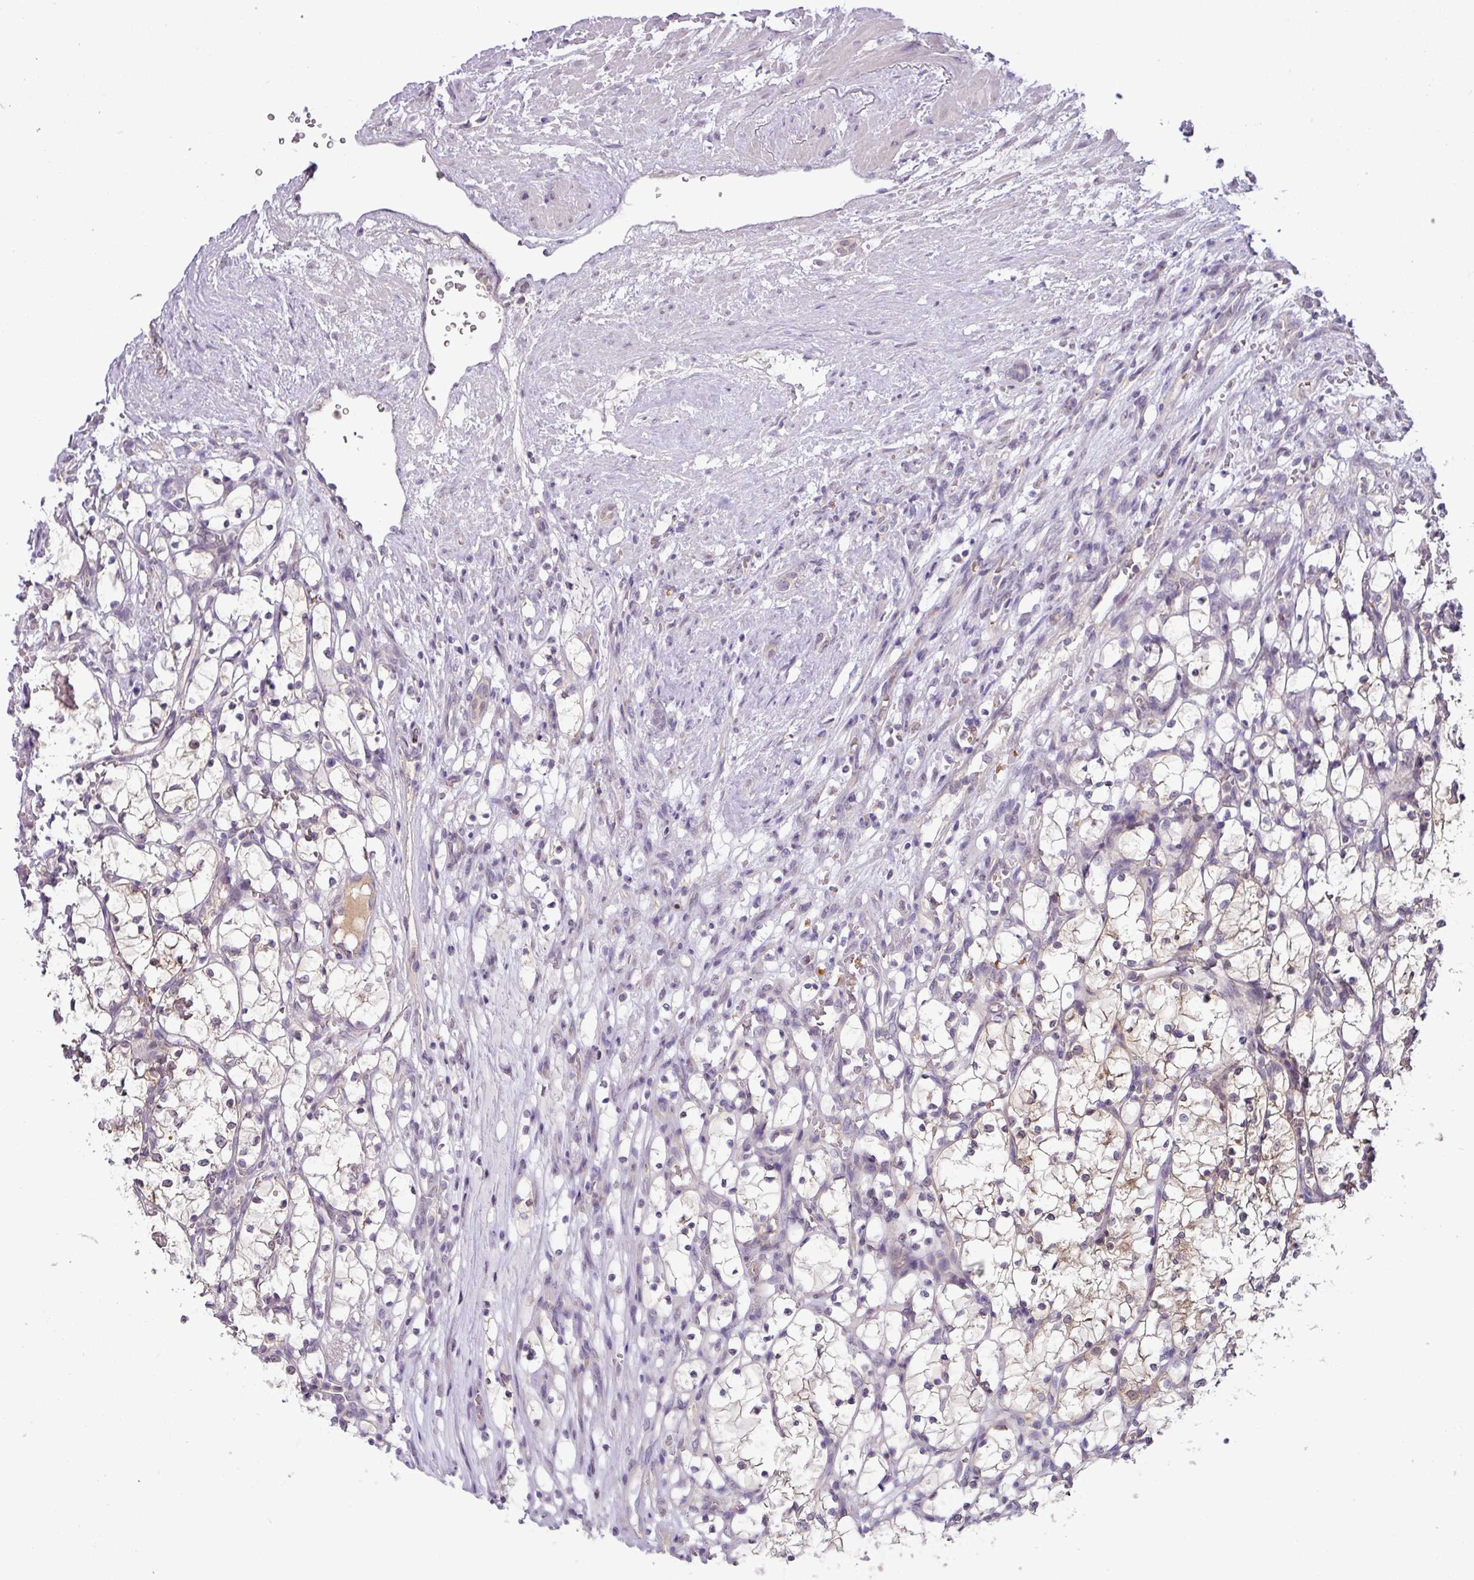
{"staining": {"intensity": "negative", "quantity": "none", "location": "none"}, "tissue": "renal cancer", "cell_type": "Tumor cells", "image_type": "cancer", "snomed": [{"axis": "morphology", "description": "Adenocarcinoma, NOS"}, {"axis": "topography", "description": "Kidney"}], "caption": "Immunohistochemistry (IHC) of renal cancer demonstrates no staining in tumor cells. (IHC, brightfield microscopy, high magnification).", "gene": "SLC5A10", "patient": {"sex": "female", "age": 69}}